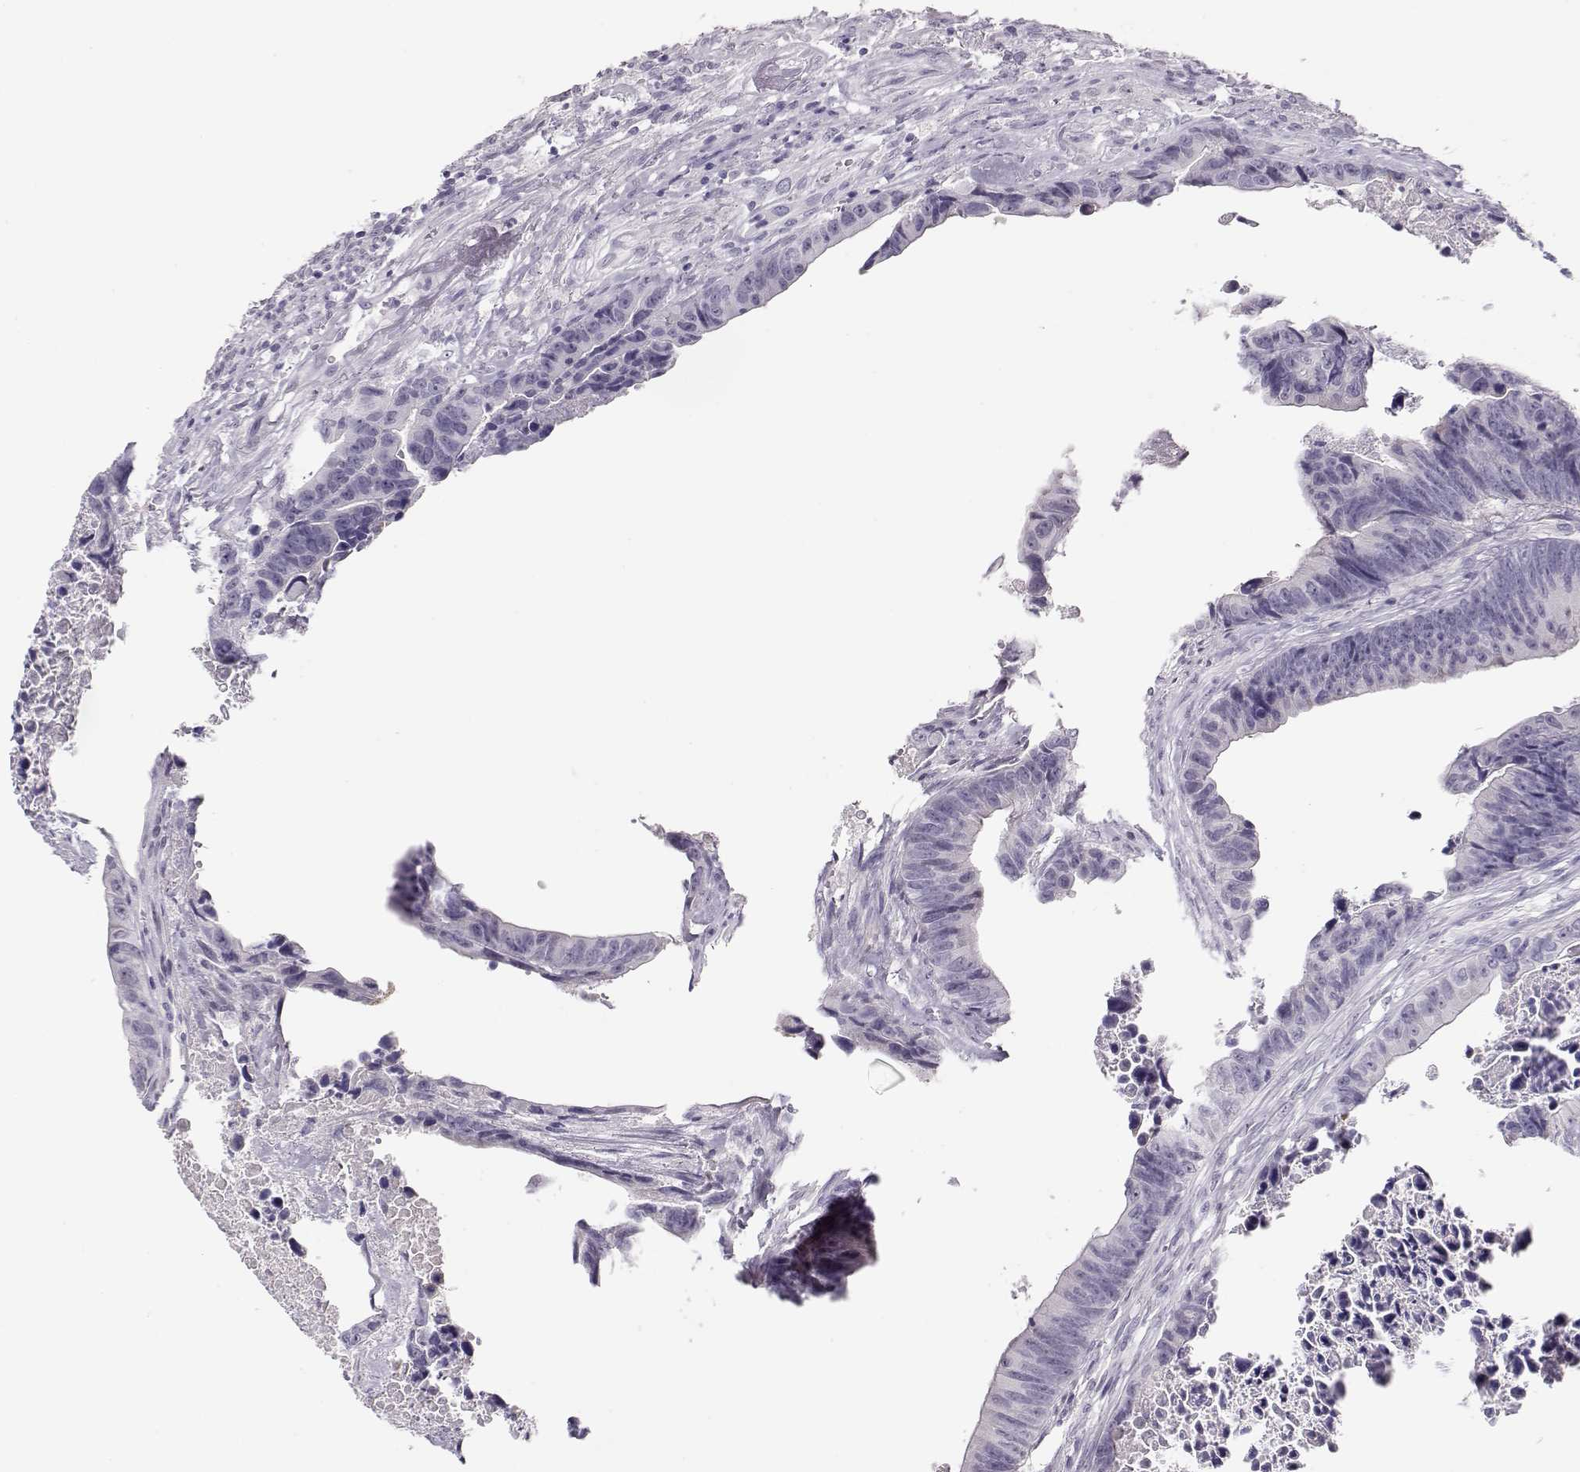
{"staining": {"intensity": "negative", "quantity": "none", "location": "none"}, "tissue": "colorectal cancer", "cell_type": "Tumor cells", "image_type": "cancer", "snomed": [{"axis": "morphology", "description": "Adenocarcinoma, NOS"}, {"axis": "topography", "description": "Colon"}], "caption": "Immunohistochemistry histopathology image of human colorectal cancer stained for a protein (brown), which shows no staining in tumor cells.", "gene": "IMPG1", "patient": {"sex": "female", "age": 87}}